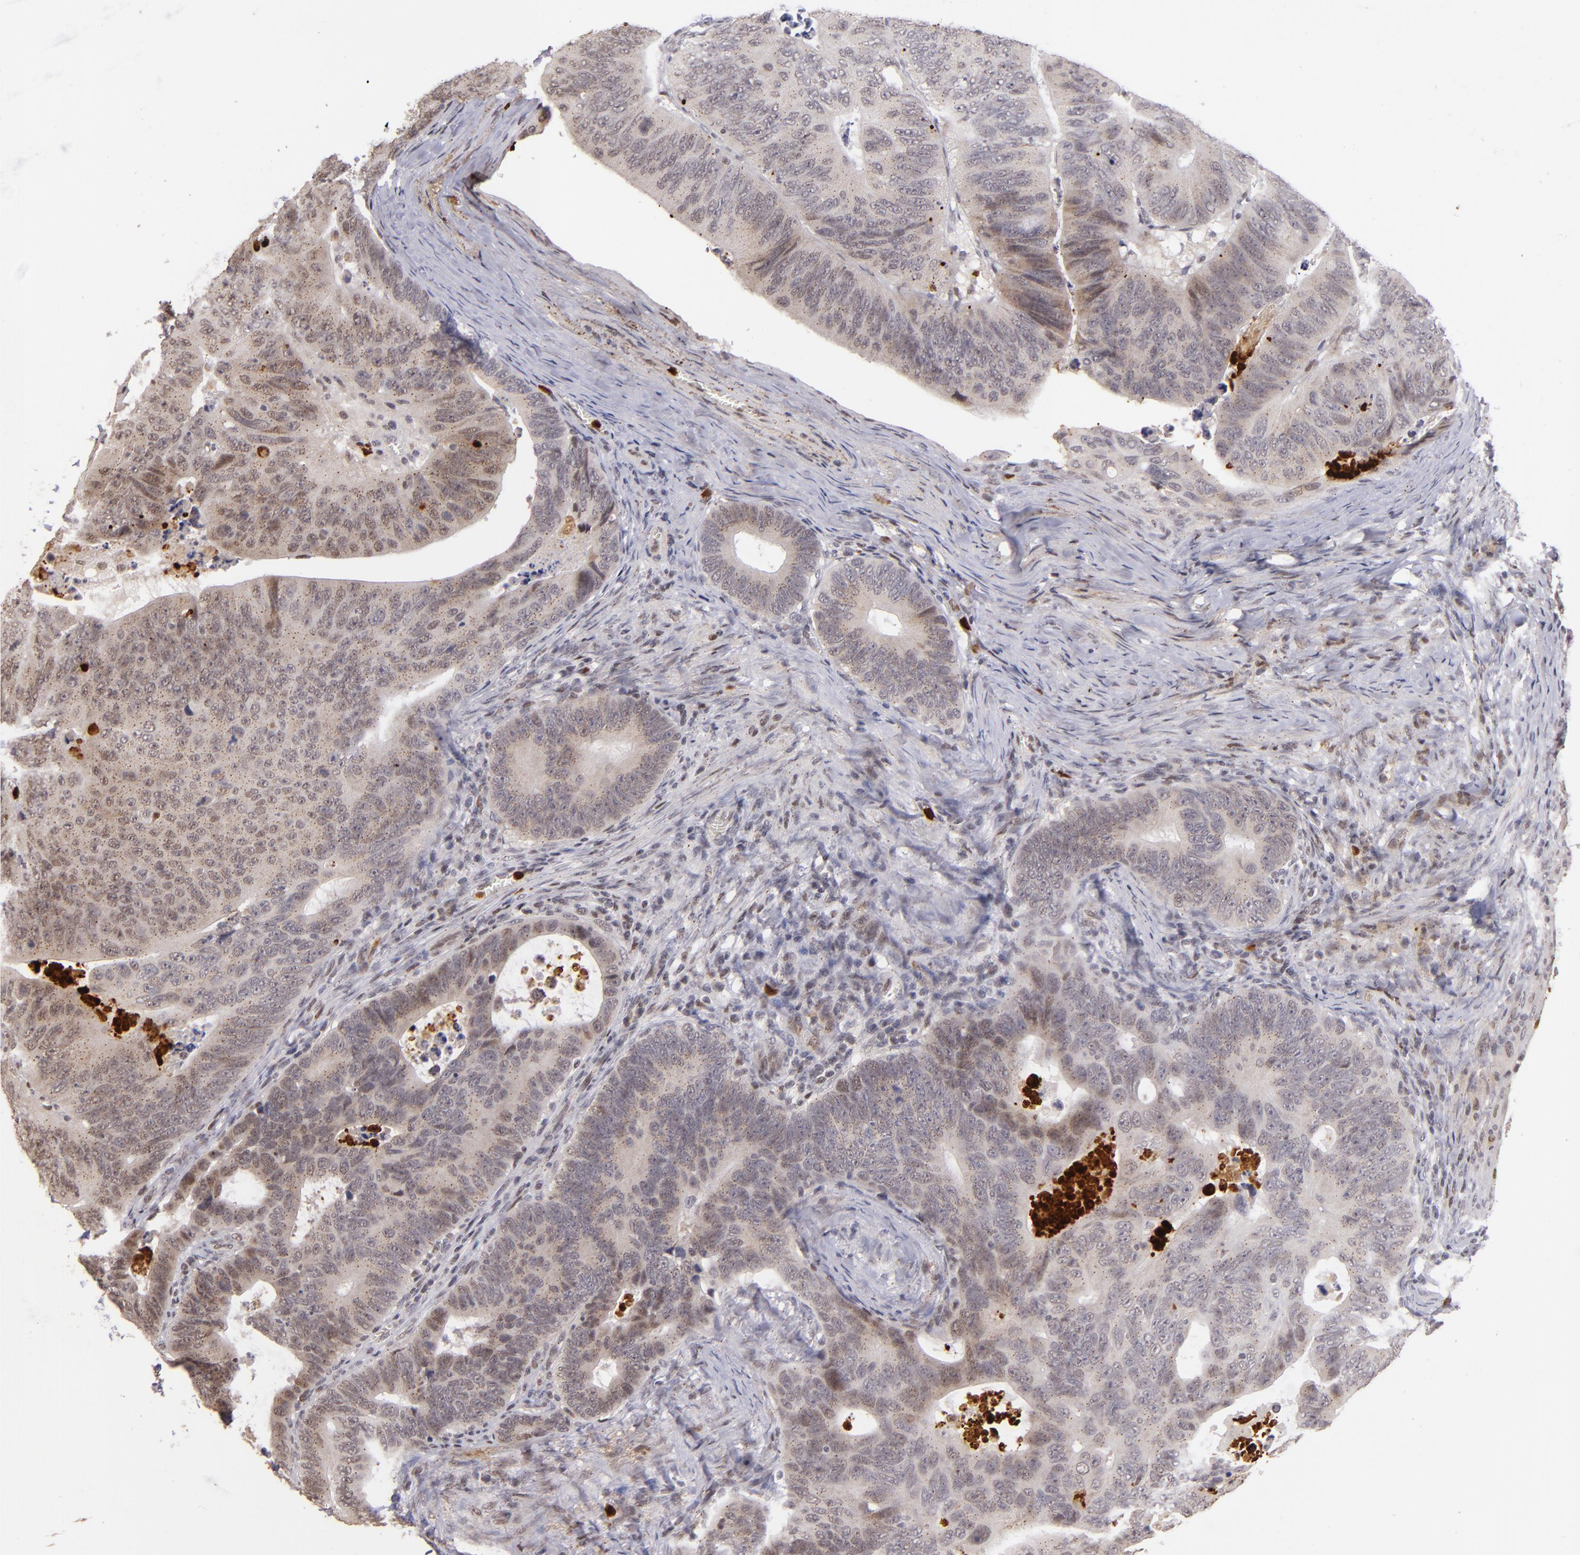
{"staining": {"intensity": "weak", "quantity": "<25%", "location": "cytoplasmic/membranous"}, "tissue": "colorectal cancer", "cell_type": "Tumor cells", "image_type": "cancer", "snomed": [{"axis": "morphology", "description": "Adenocarcinoma, NOS"}, {"axis": "topography", "description": "Colon"}], "caption": "A histopathology image of adenocarcinoma (colorectal) stained for a protein exhibits no brown staining in tumor cells.", "gene": "RXRG", "patient": {"sex": "female", "age": 55}}